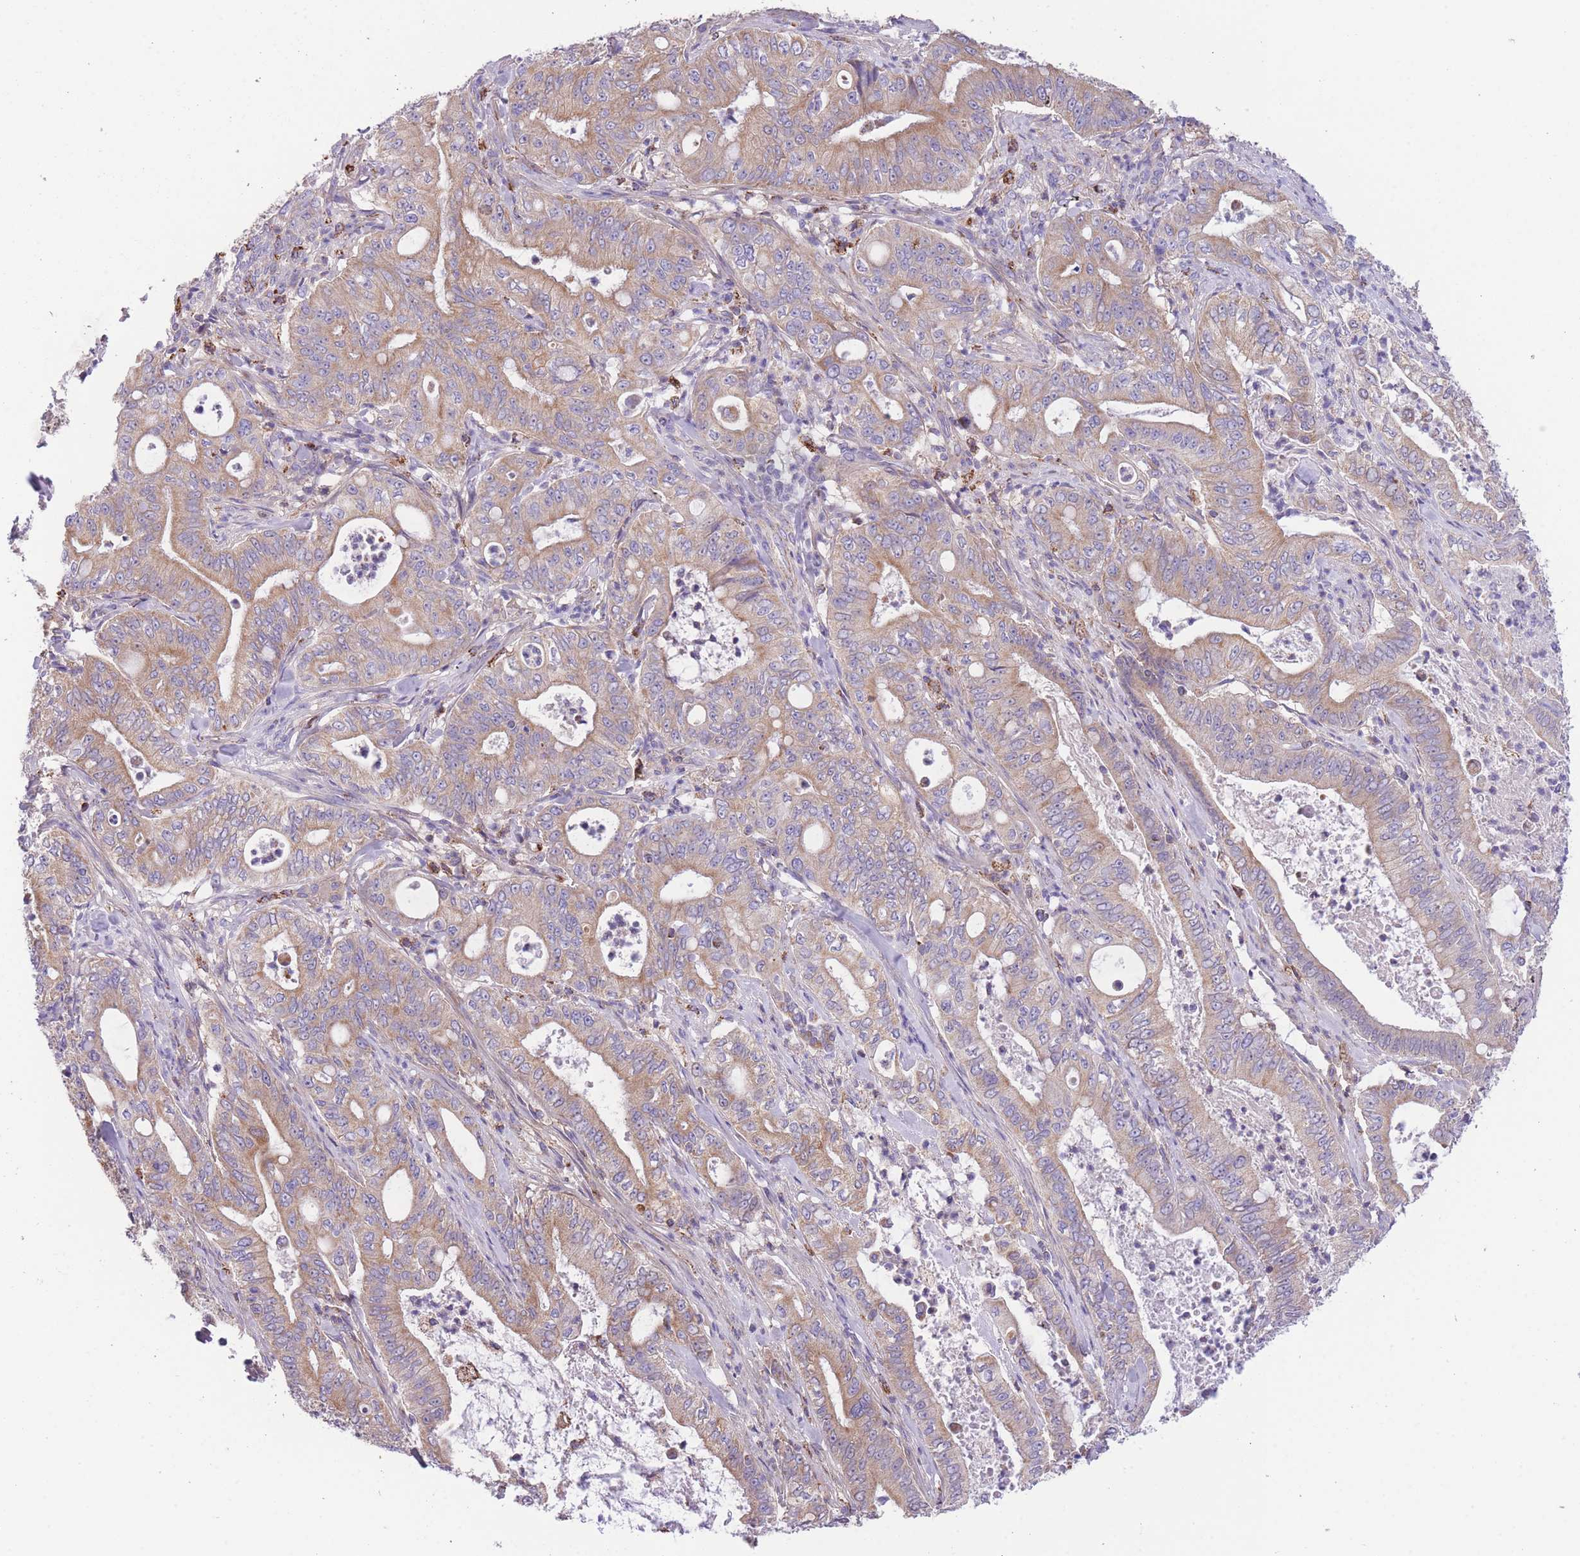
{"staining": {"intensity": "moderate", "quantity": ">75%", "location": "cytoplasmic/membranous"}, "tissue": "pancreatic cancer", "cell_type": "Tumor cells", "image_type": "cancer", "snomed": [{"axis": "morphology", "description": "Adenocarcinoma, NOS"}, {"axis": "topography", "description": "Pancreas"}], "caption": "Immunohistochemistry photomicrograph of neoplastic tissue: pancreatic cancer (adenocarcinoma) stained using immunohistochemistry exhibits medium levels of moderate protein expression localized specifically in the cytoplasmic/membranous of tumor cells, appearing as a cytoplasmic/membranous brown color.", "gene": "ST3GAL3", "patient": {"sex": "male", "age": 71}}